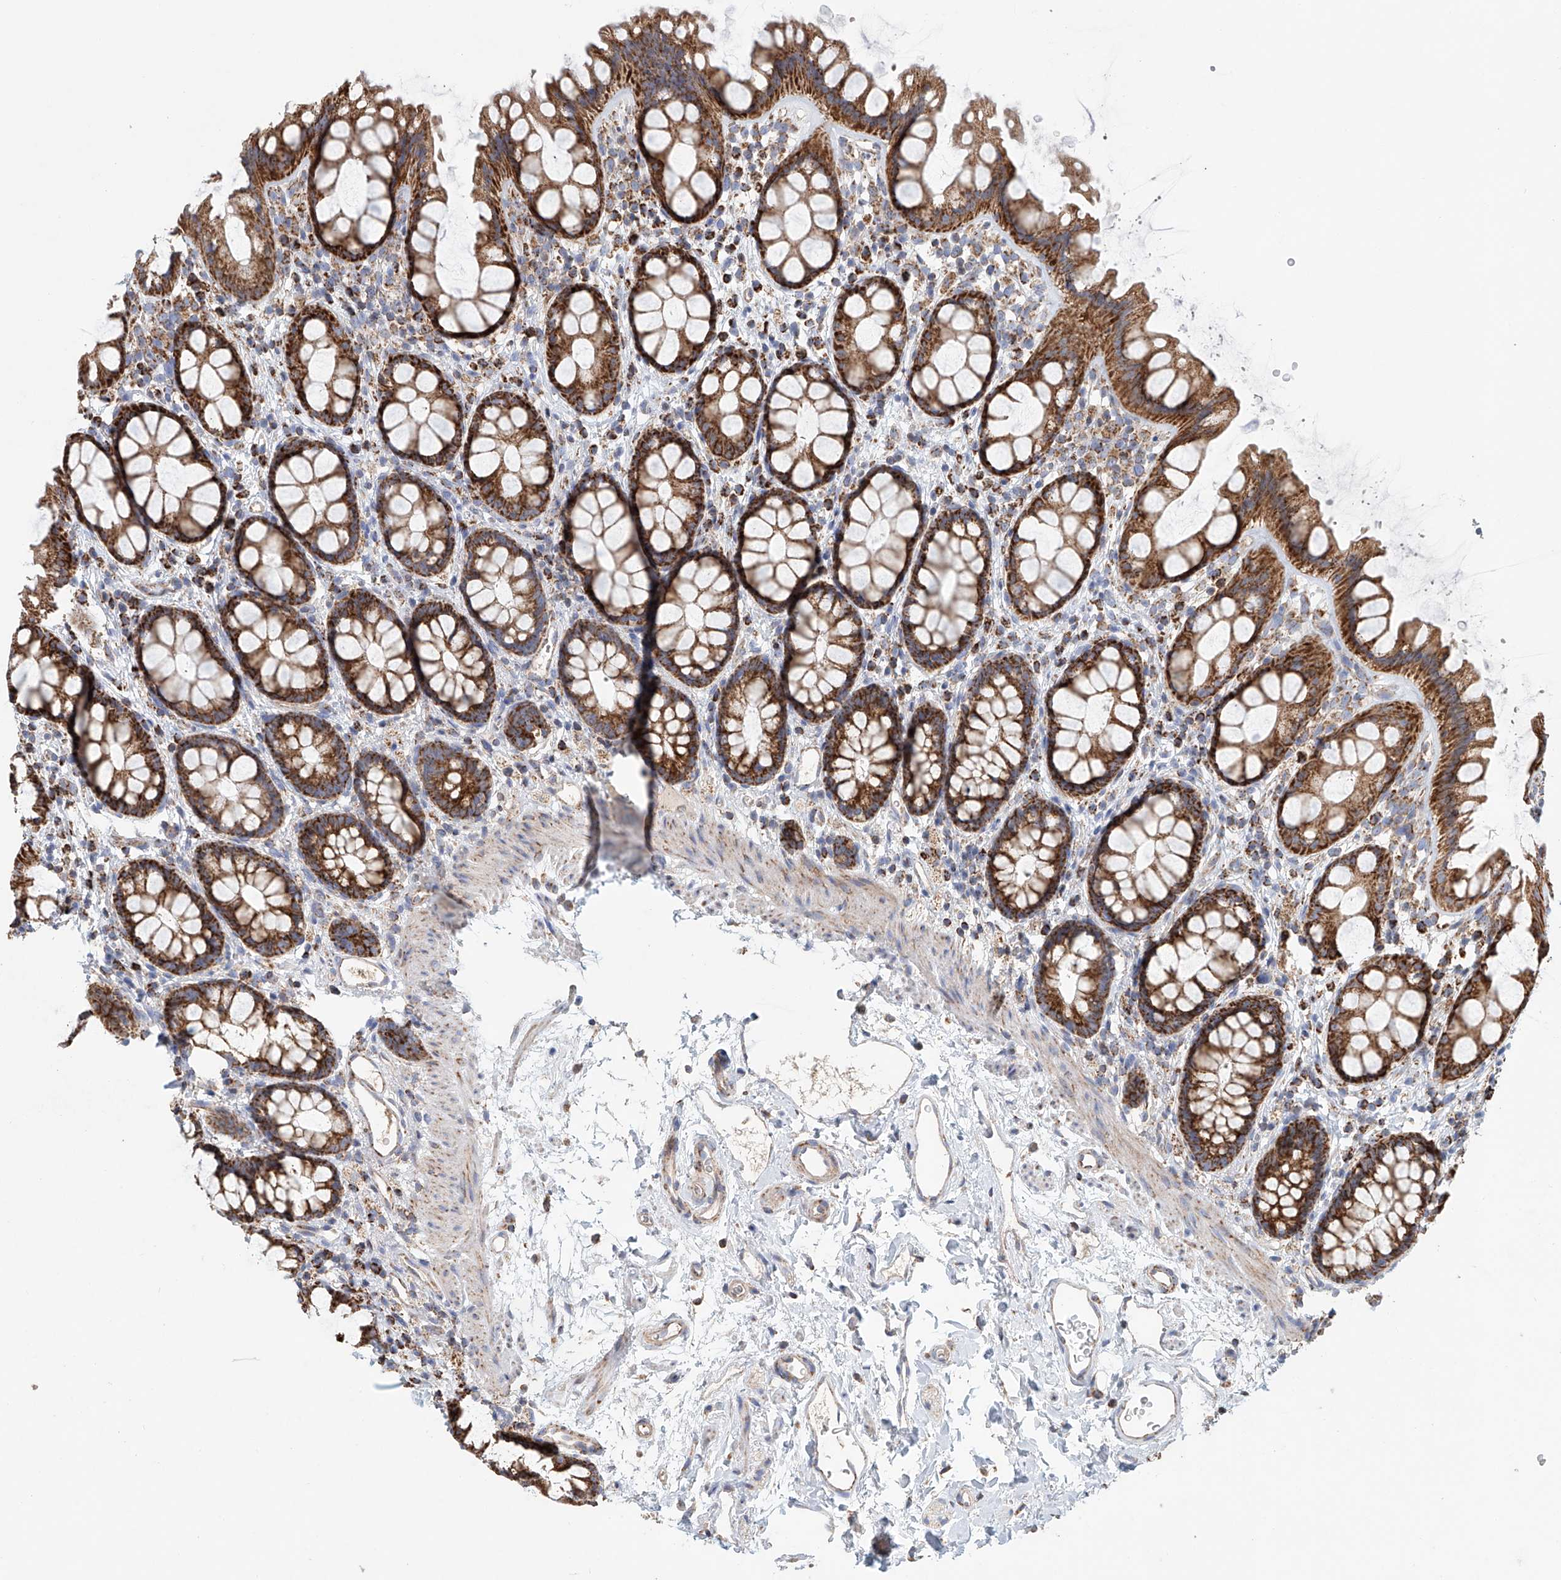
{"staining": {"intensity": "strong", "quantity": ">75%", "location": "cytoplasmic/membranous"}, "tissue": "rectum", "cell_type": "Glandular cells", "image_type": "normal", "snomed": [{"axis": "morphology", "description": "Normal tissue, NOS"}, {"axis": "topography", "description": "Rectum"}], "caption": "Immunohistochemistry (IHC) of normal rectum displays high levels of strong cytoplasmic/membranous staining in about >75% of glandular cells.", "gene": "MCL1", "patient": {"sex": "female", "age": 65}}